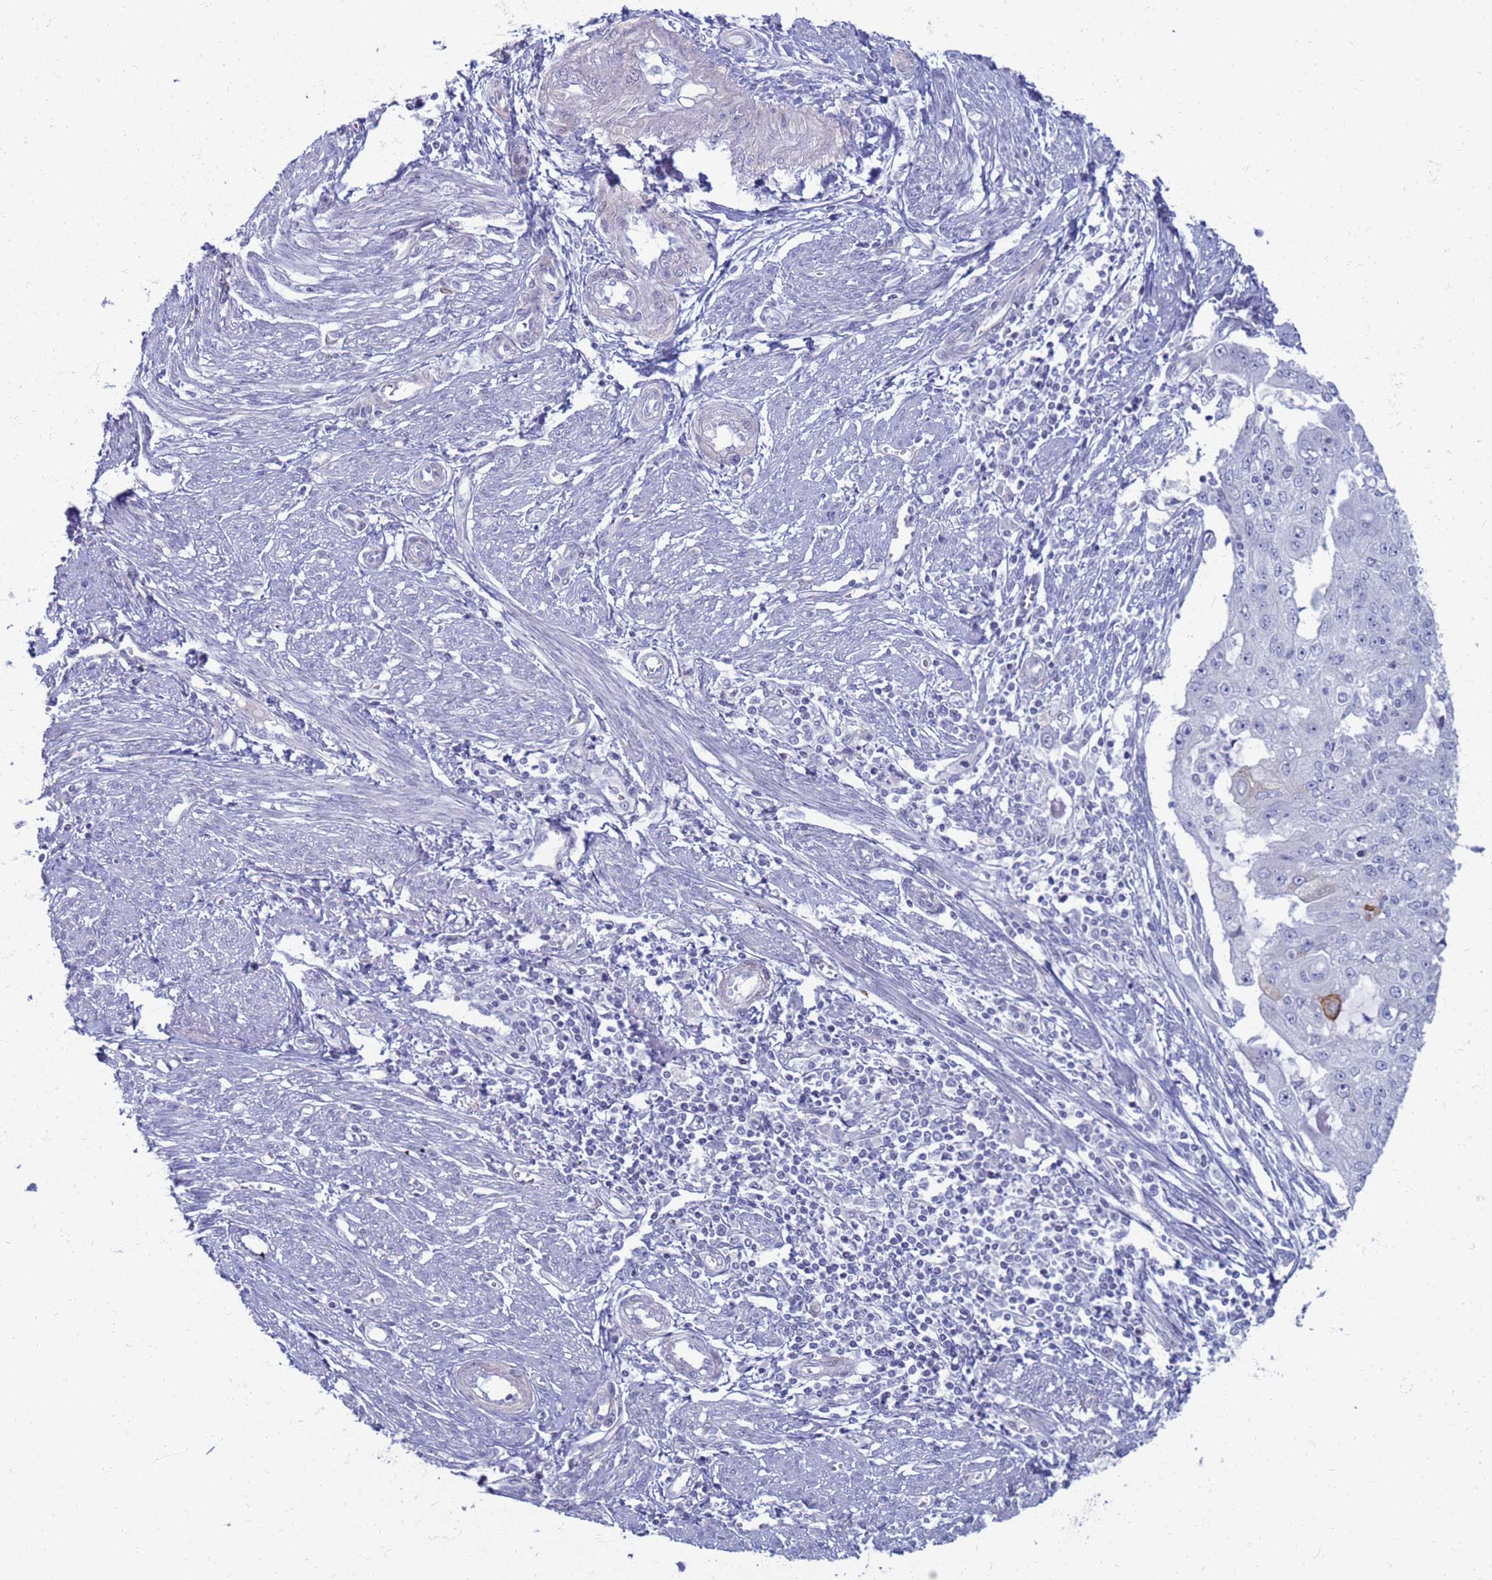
{"staining": {"intensity": "moderate", "quantity": "<25%", "location": "cytoplasmic/membranous"}, "tissue": "endometrial cancer", "cell_type": "Tumor cells", "image_type": "cancer", "snomed": [{"axis": "morphology", "description": "Adenocarcinoma, NOS"}, {"axis": "topography", "description": "Endometrium"}], "caption": "Endometrial cancer (adenocarcinoma) stained with immunohistochemistry reveals moderate cytoplasmic/membranous staining in approximately <25% of tumor cells. (DAB IHC with brightfield microscopy, high magnification).", "gene": "CLCA2", "patient": {"sex": "female", "age": 56}}